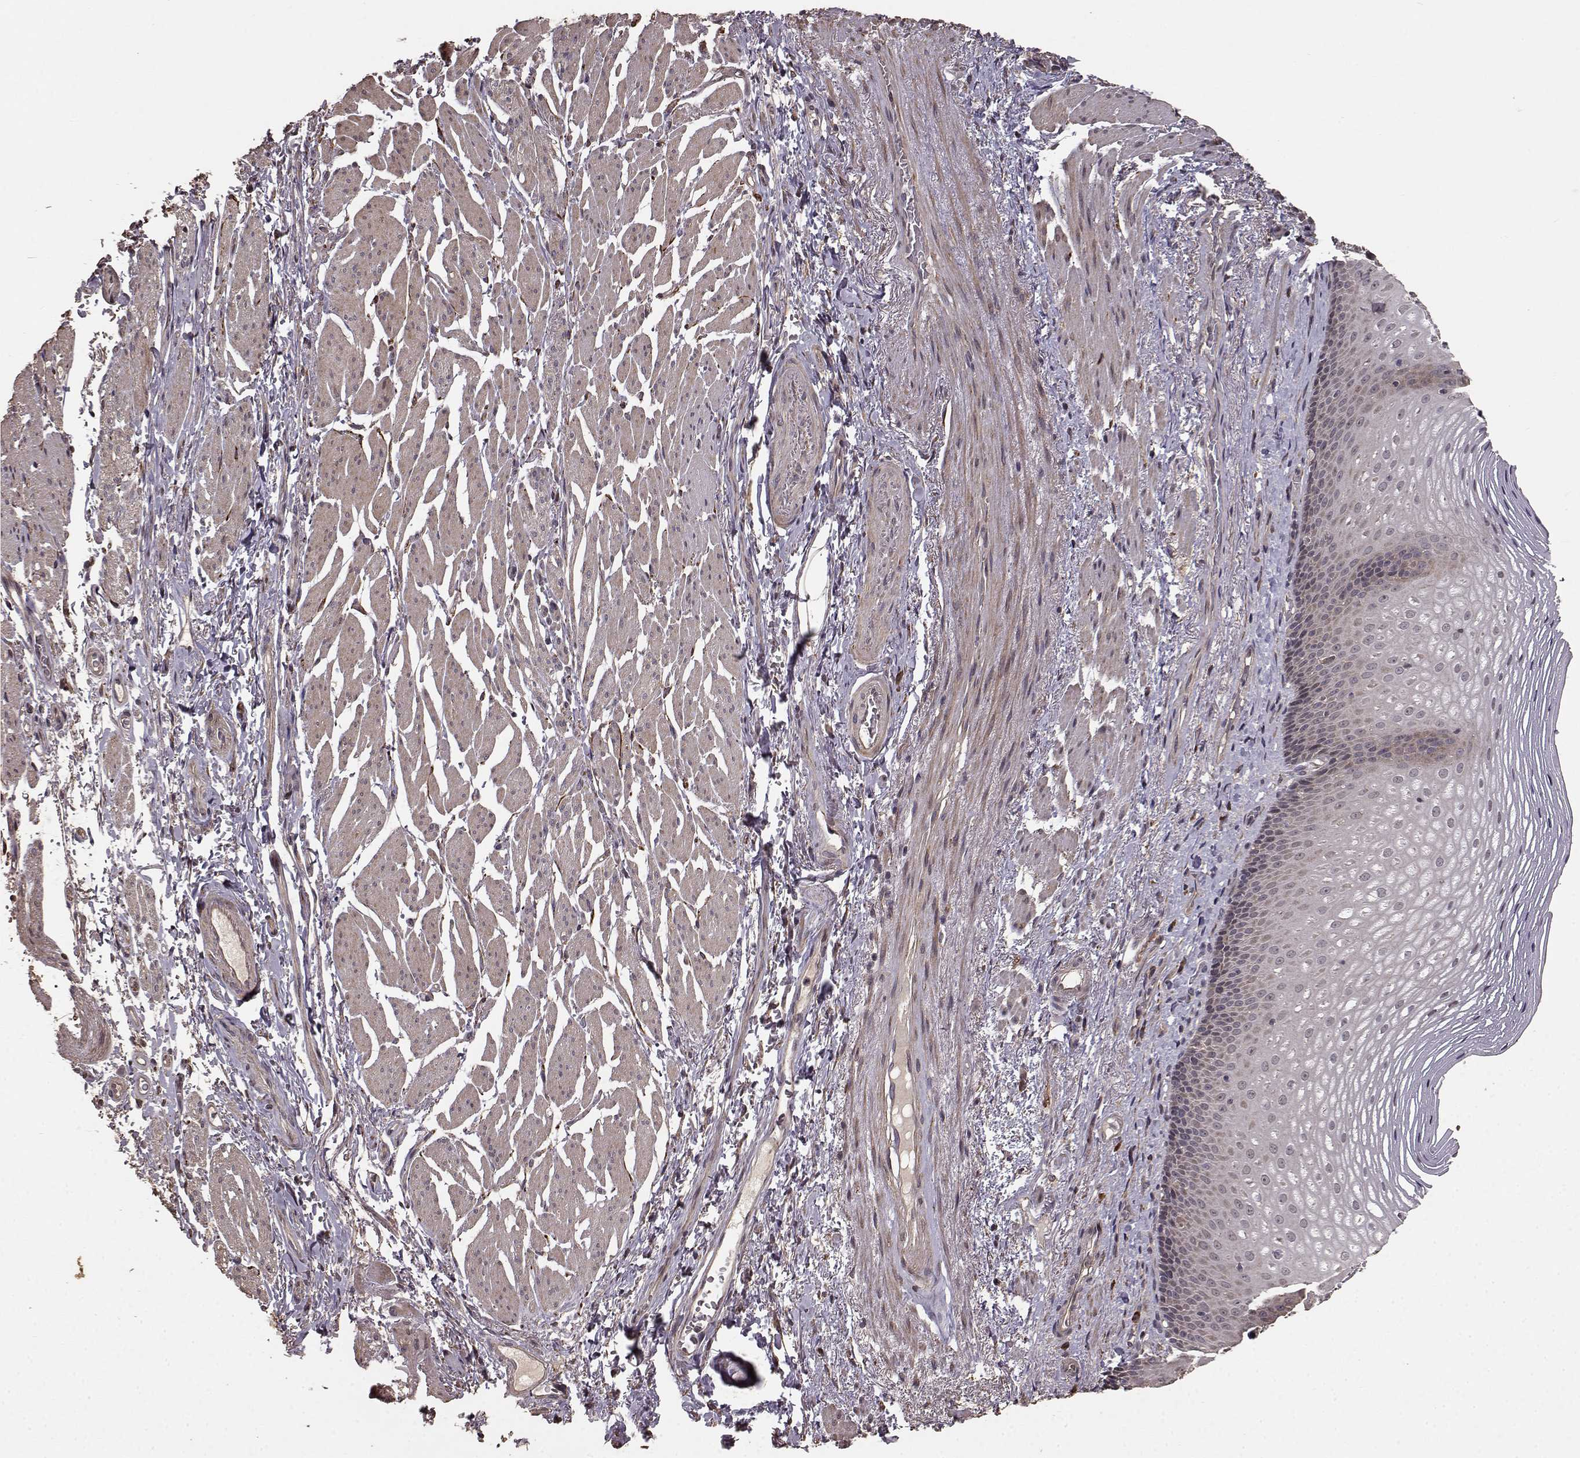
{"staining": {"intensity": "weak", "quantity": ">75%", "location": "cytoplasmic/membranous"}, "tissue": "esophagus", "cell_type": "Squamous epithelial cells", "image_type": "normal", "snomed": [{"axis": "morphology", "description": "Normal tissue, NOS"}, {"axis": "topography", "description": "Esophagus"}], "caption": "Normal esophagus was stained to show a protein in brown. There is low levels of weak cytoplasmic/membranous expression in approximately >75% of squamous epithelial cells.", "gene": "USP15", "patient": {"sex": "male", "age": 76}}